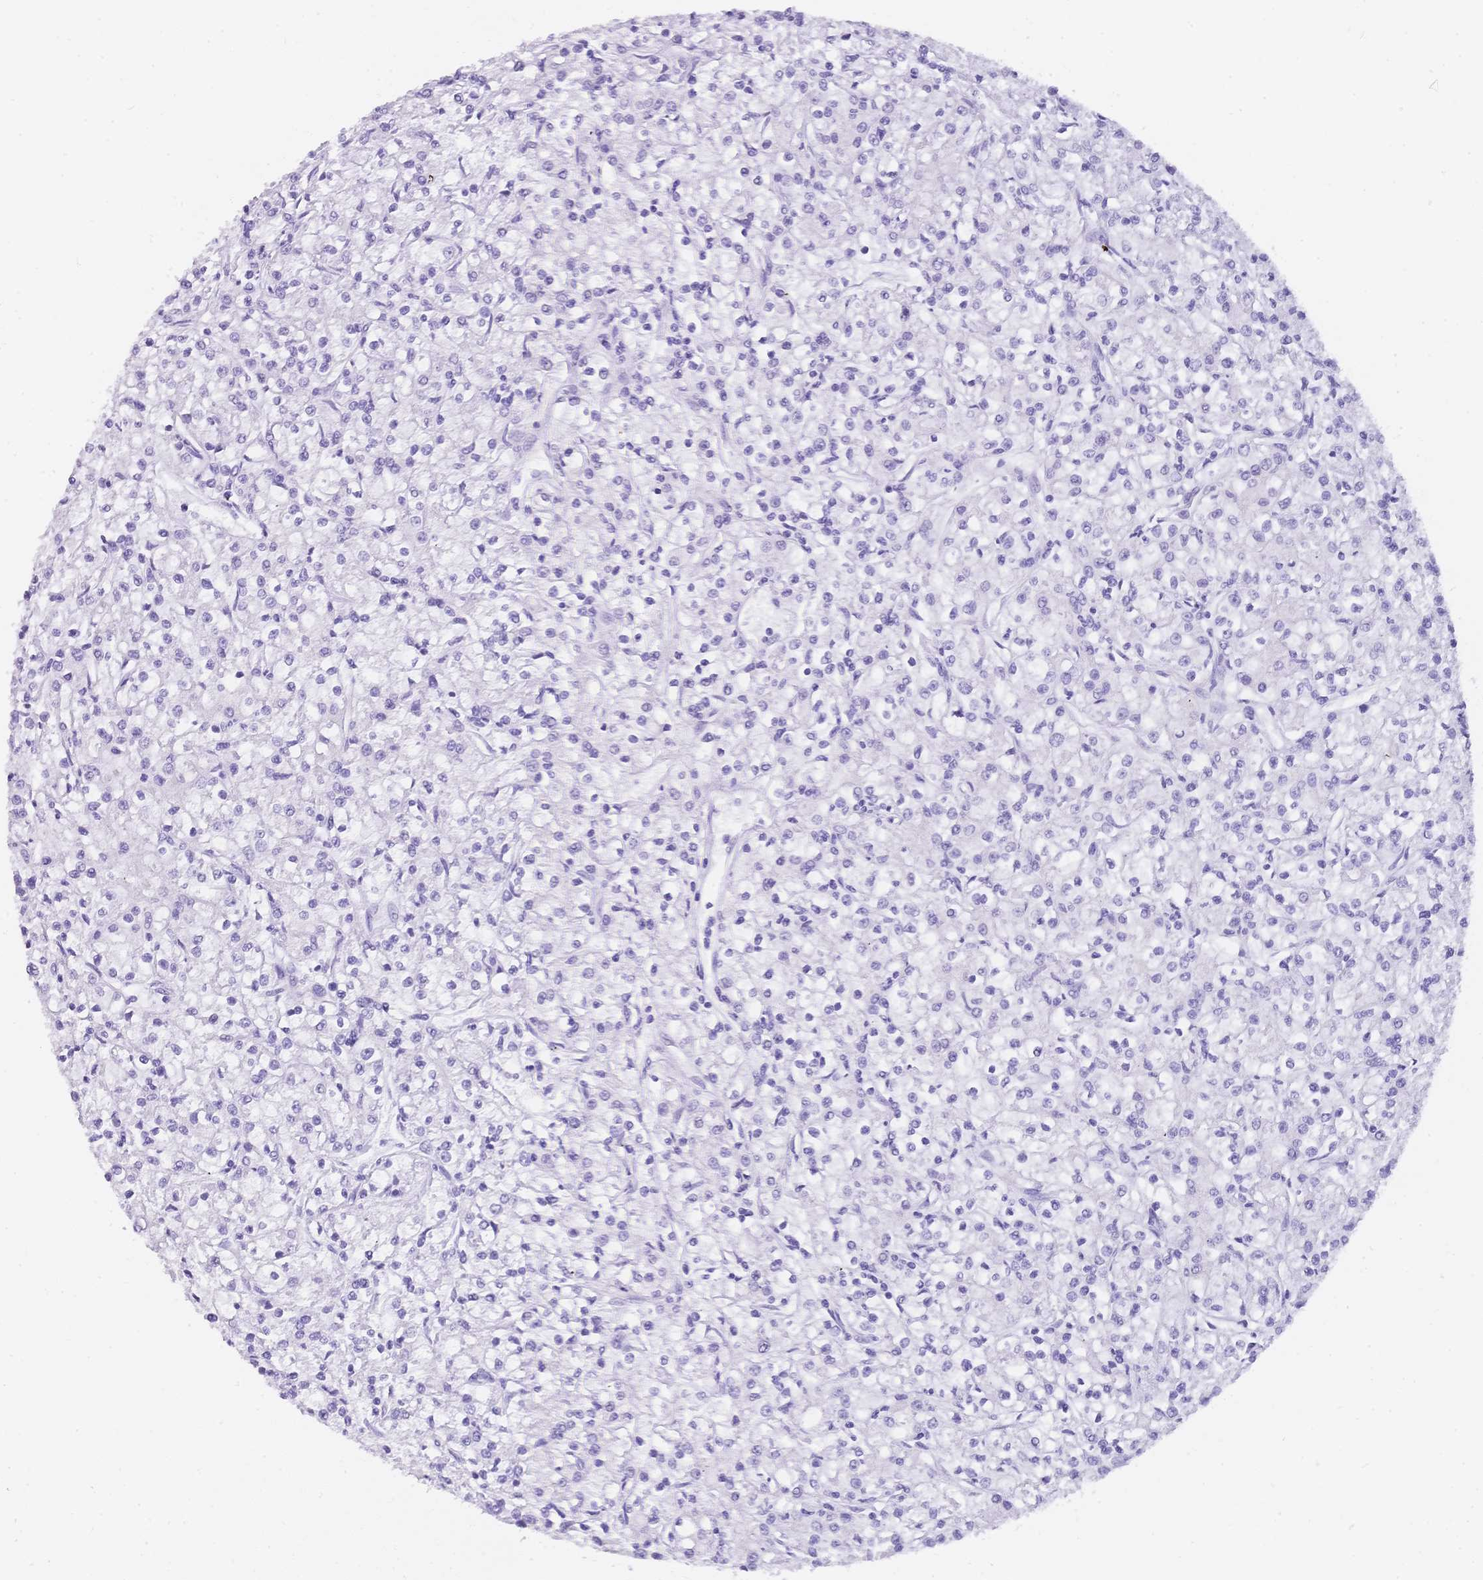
{"staining": {"intensity": "negative", "quantity": "none", "location": "none"}, "tissue": "renal cancer", "cell_type": "Tumor cells", "image_type": "cancer", "snomed": [{"axis": "morphology", "description": "Adenocarcinoma, NOS"}, {"axis": "topography", "description": "Kidney"}], "caption": "DAB (3,3'-diaminobenzidine) immunohistochemical staining of human adenocarcinoma (renal) shows no significant expression in tumor cells.", "gene": "MUC21", "patient": {"sex": "female", "age": 59}}